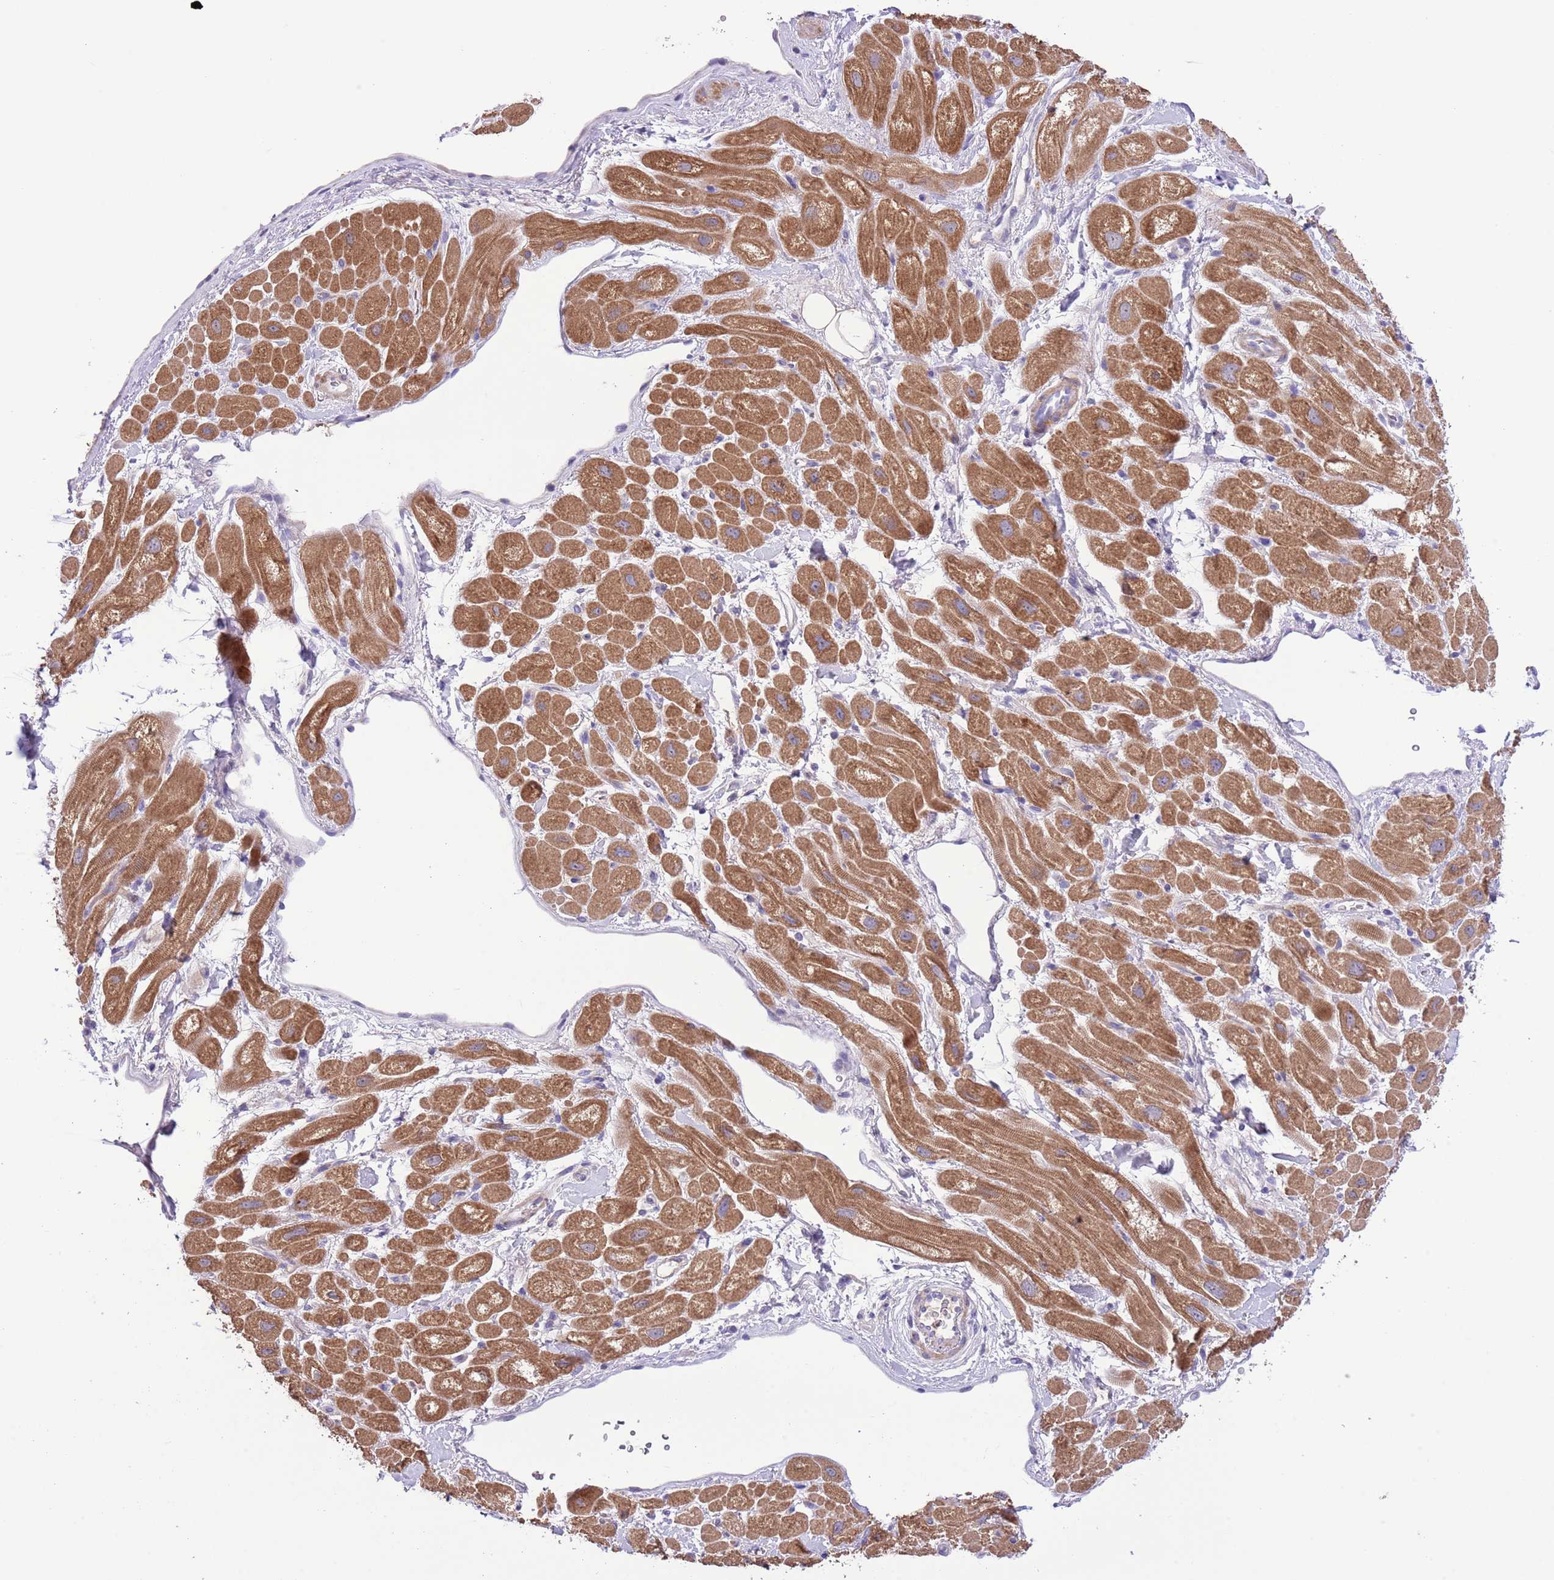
{"staining": {"intensity": "moderate", "quantity": ">75%", "location": "cytoplasmic/membranous"}, "tissue": "heart muscle", "cell_type": "Cardiomyocytes", "image_type": "normal", "snomed": [{"axis": "morphology", "description": "Normal tissue, NOS"}, {"axis": "topography", "description": "Heart"}], "caption": "Protein expression by immunohistochemistry shows moderate cytoplasmic/membranous positivity in approximately >75% of cardiomyocytes in normal heart muscle. (Brightfield microscopy of DAB IHC at high magnification).", "gene": "PRR32", "patient": {"sex": "male", "age": 65}}